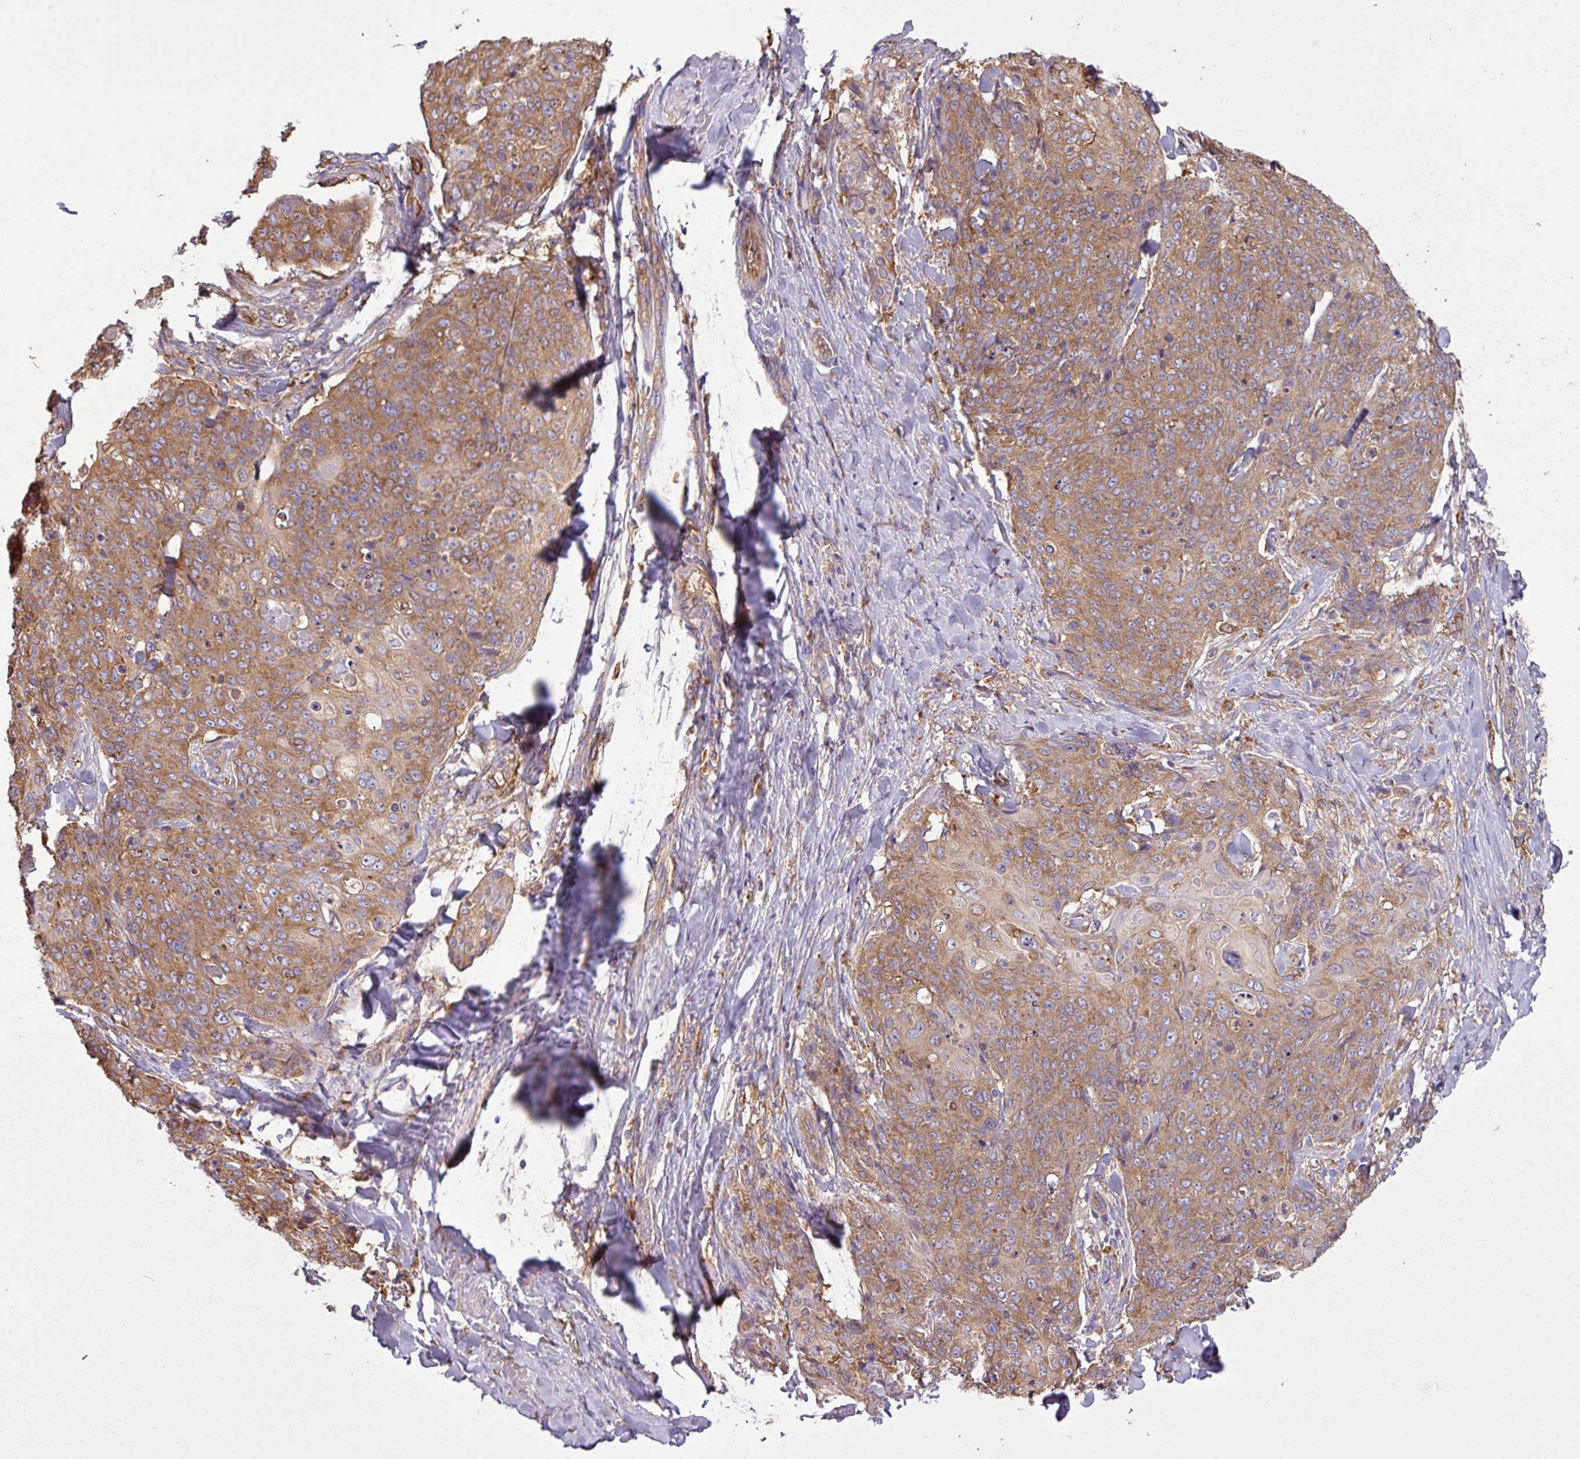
{"staining": {"intensity": "moderate", "quantity": ">75%", "location": "cytoplasmic/membranous"}, "tissue": "skin cancer", "cell_type": "Tumor cells", "image_type": "cancer", "snomed": [{"axis": "morphology", "description": "Squamous cell carcinoma, NOS"}, {"axis": "topography", "description": "Skin"}, {"axis": "topography", "description": "Vulva"}], "caption": "Skin cancer stained with IHC shows moderate cytoplasmic/membranous staining in about >75% of tumor cells.", "gene": "PACSIN2", "patient": {"sex": "female", "age": 85}}